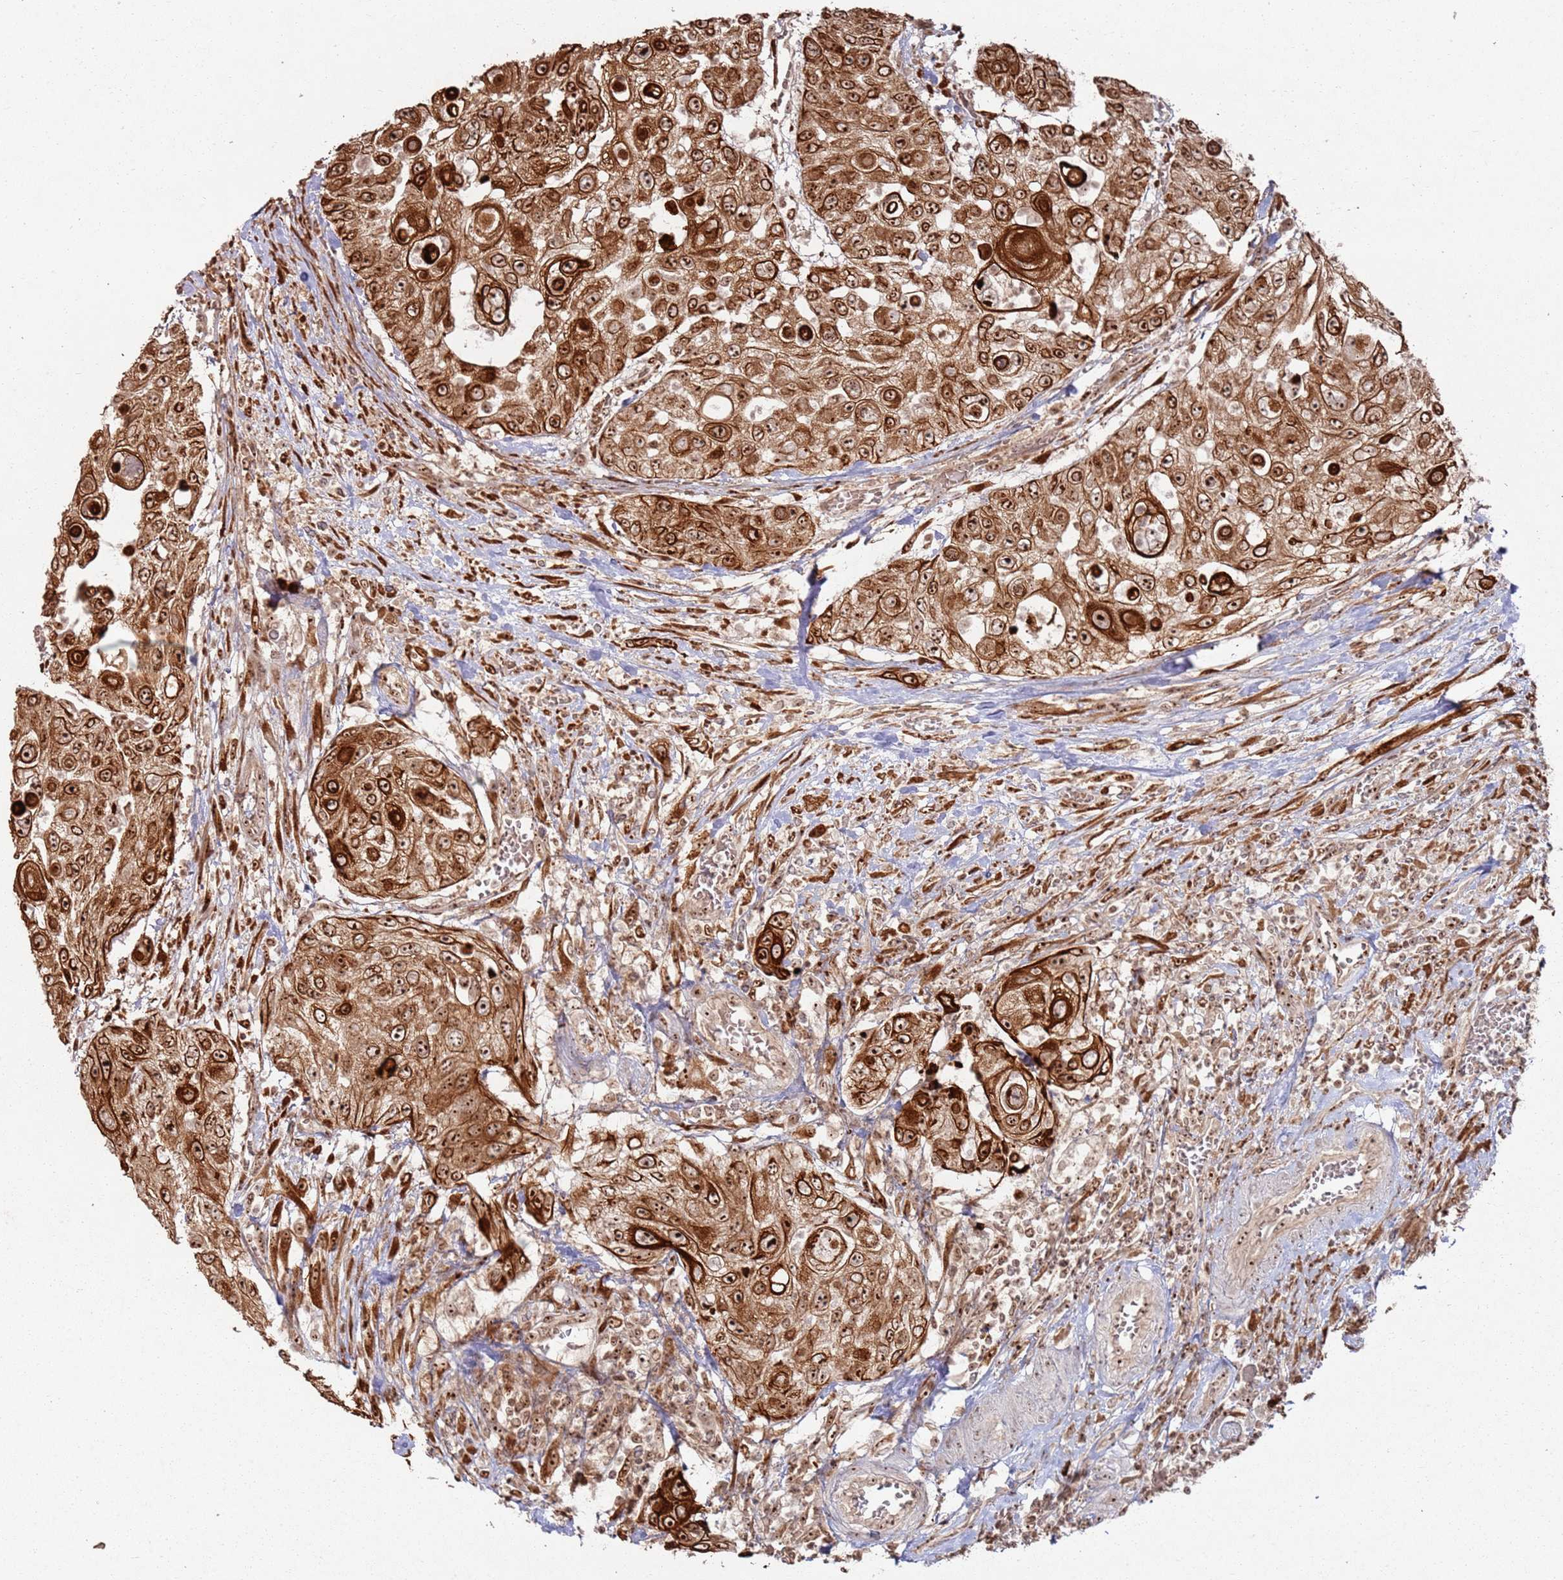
{"staining": {"intensity": "strong", "quantity": ">75%", "location": "cytoplasmic/membranous,nuclear"}, "tissue": "urothelial cancer", "cell_type": "Tumor cells", "image_type": "cancer", "snomed": [{"axis": "morphology", "description": "Urothelial carcinoma, High grade"}, {"axis": "topography", "description": "Urinary bladder"}], "caption": "Strong cytoplasmic/membranous and nuclear expression for a protein is present in about >75% of tumor cells of high-grade urothelial carcinoma using immunohistochemistry (IHC).", "gene": "UTP11", "patient": {"sex": "female", "age": 79}}